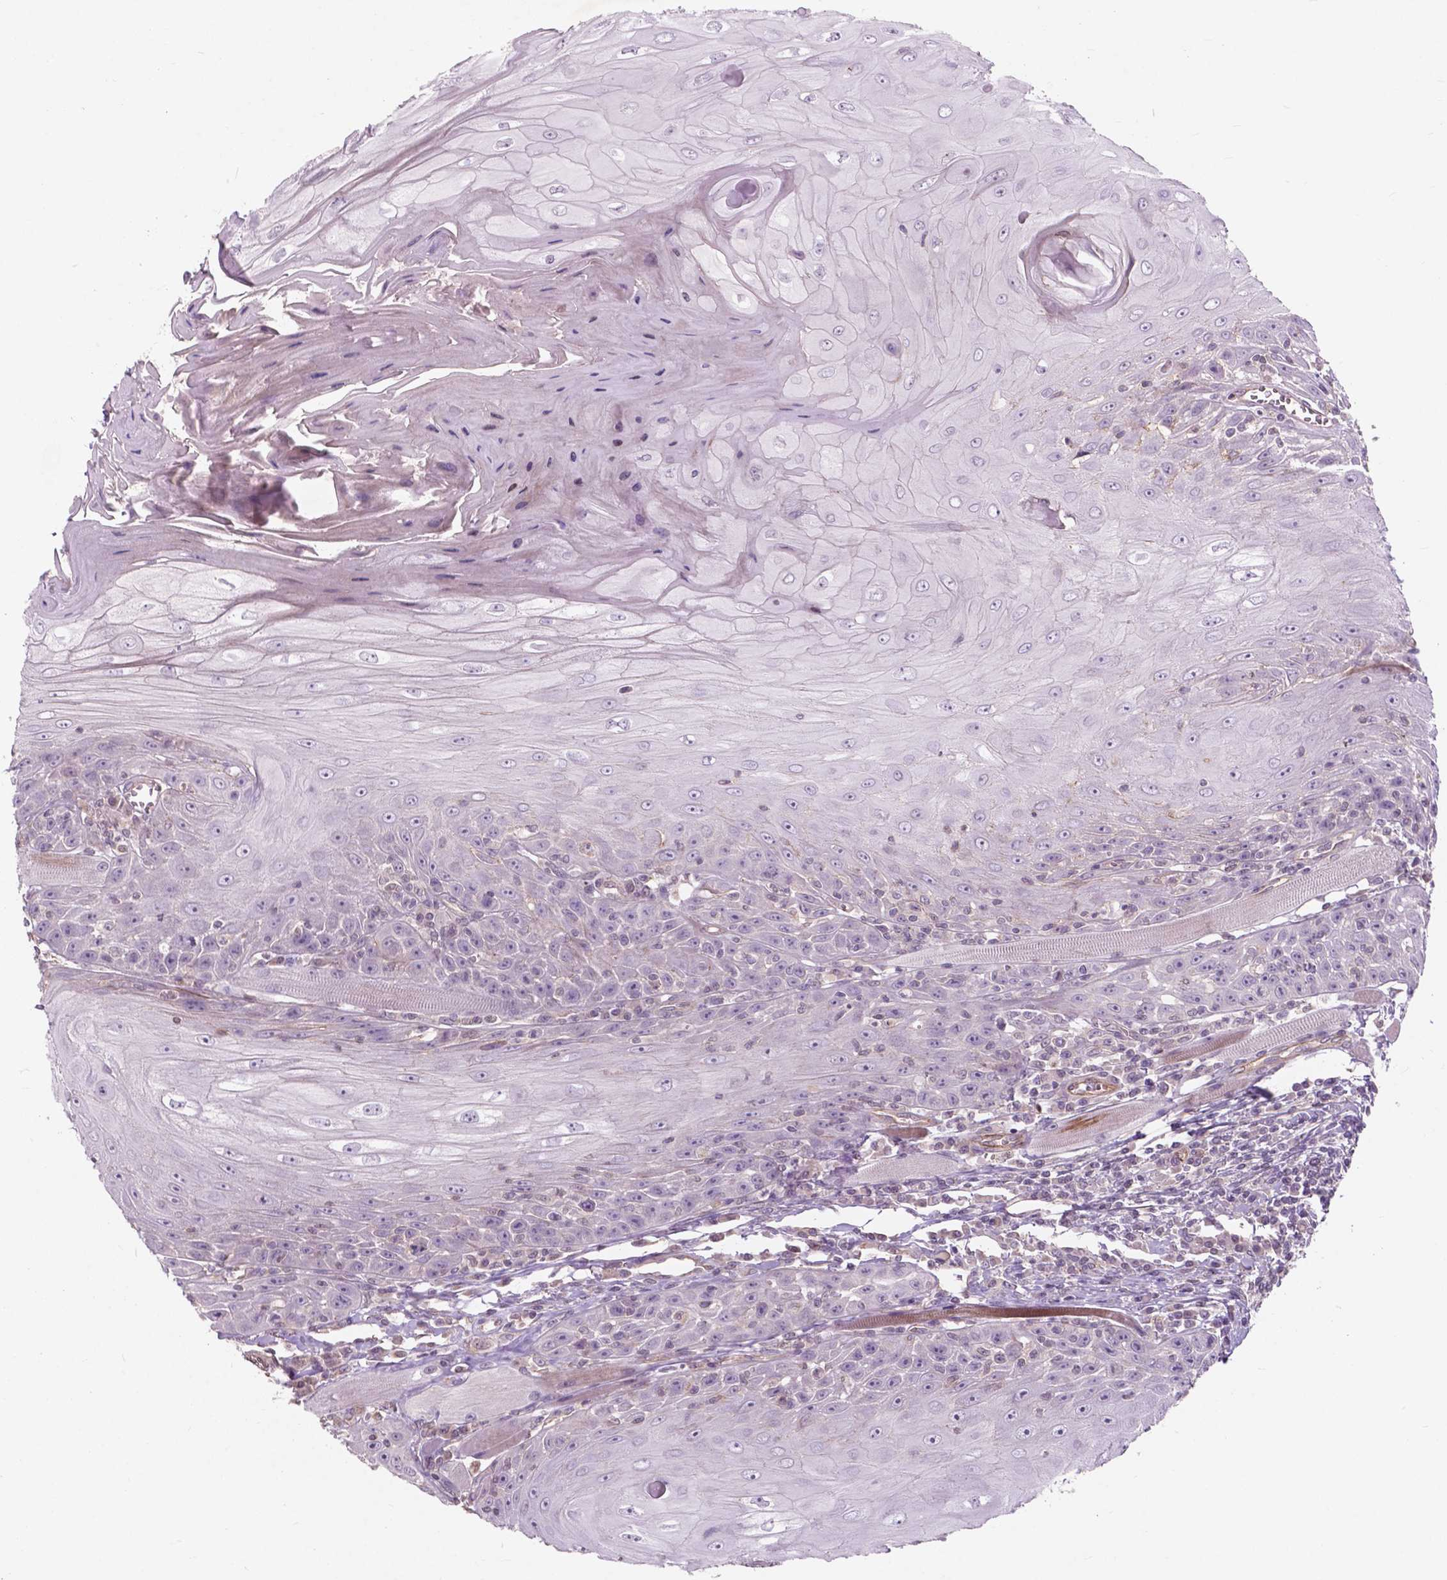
{"staining": {"intensity": "negative", "quantity": "none", "location": "none"}, "tissue": "head and neck cancer", "cell_type": "Tumor cells", "image_type": "cancer", "snomed": [{"axis": "morphology", "description": "Squamous cell carcinoma, NOS"}, {"axis": "topography", "description": "Head-Neck"}], "caption": "The IHC image has no significant staining in tumor cells of squamous cell carcinoma (head and neck) tissue. (Stains: DAB (3,3'-diaminobenzidine) IHC with hematoxylin counter stain, Microscopy: brightfield microscopy at high magnification).", "gene": "RFPL4B", "patient": {"sex": "male", "age": 52}}